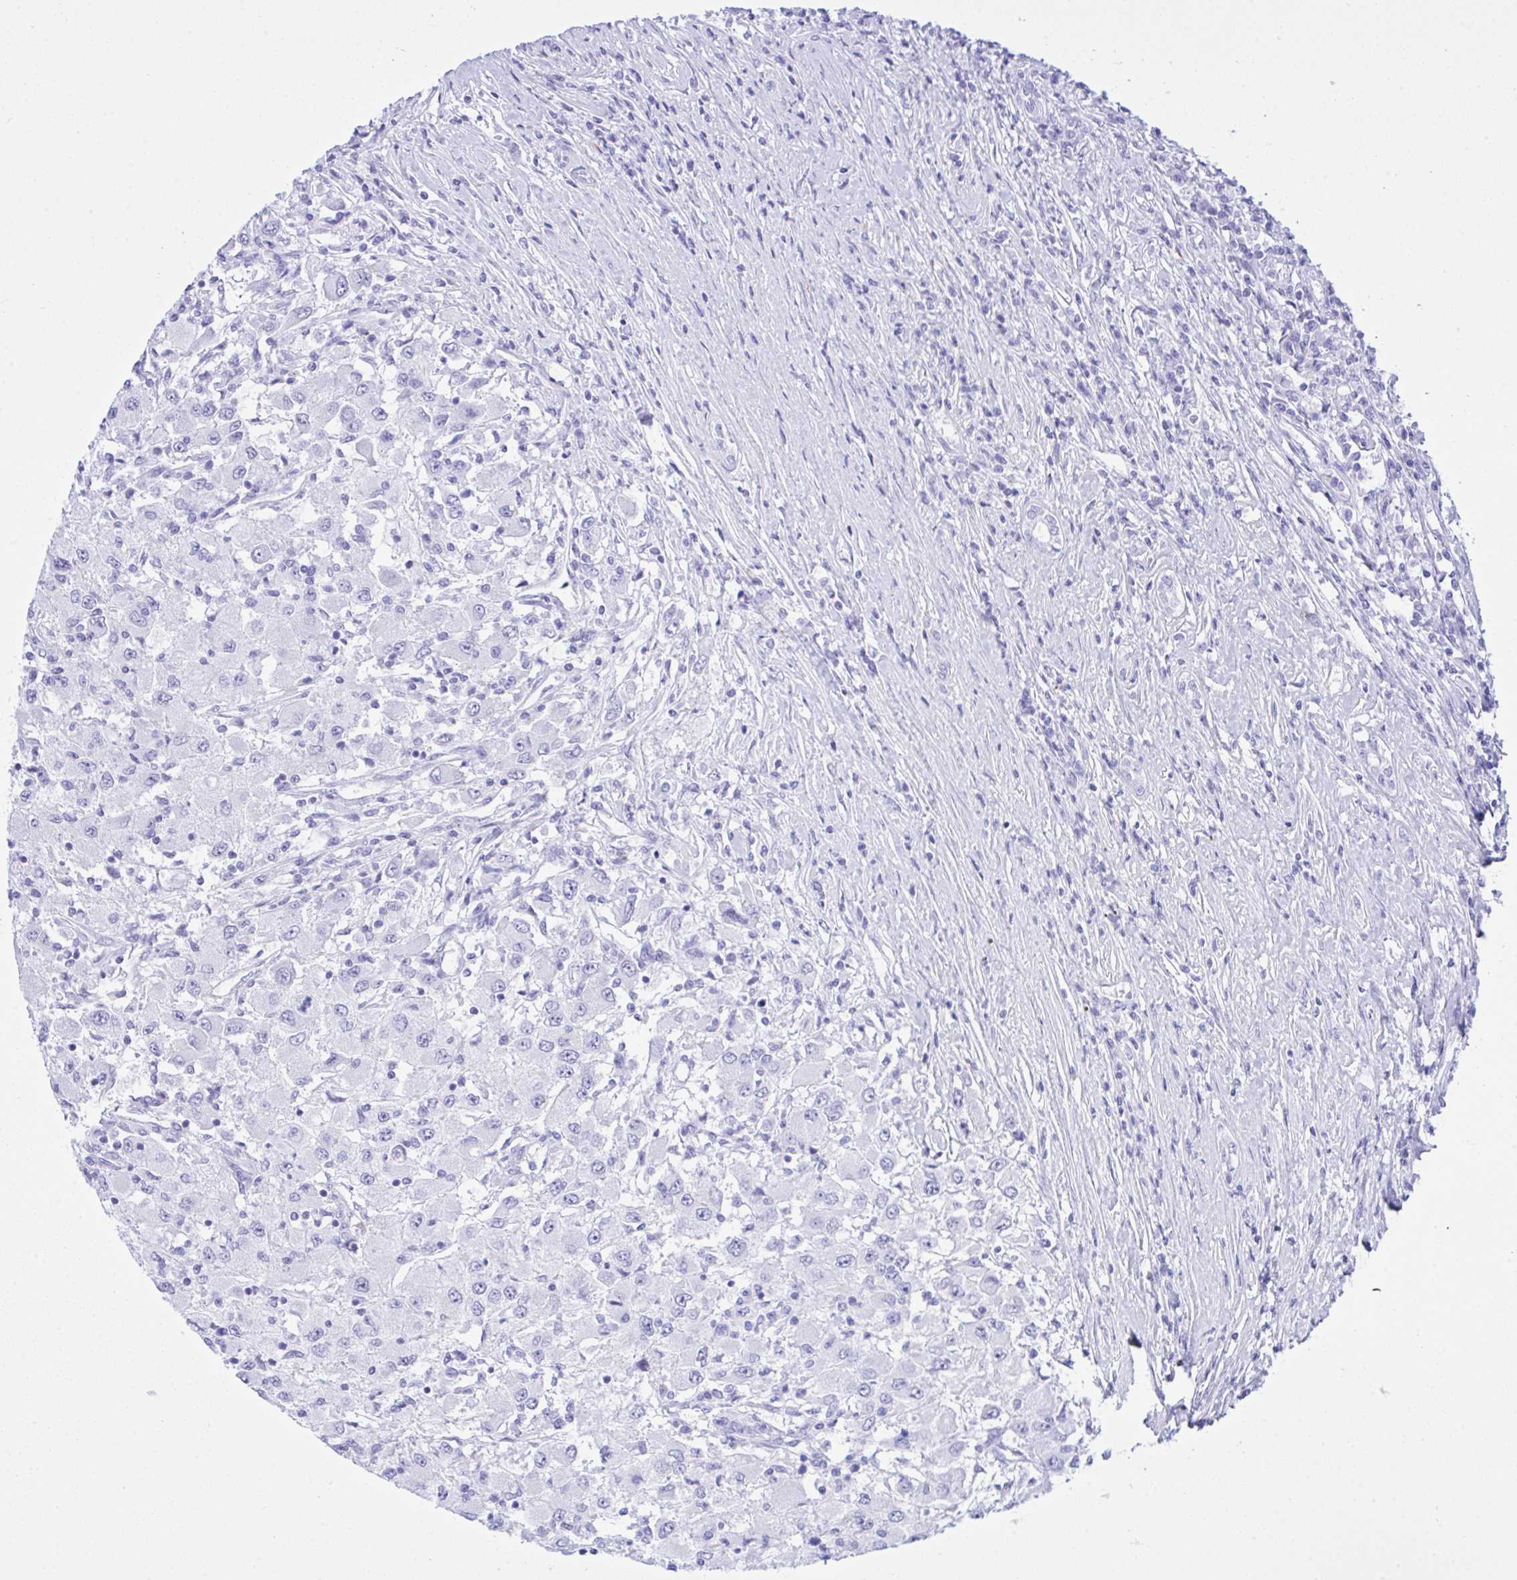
{"staining": {"intensity": "negative", "quantity": "none", "location": "none"}, "tissue": "renal cancer", "cell_type": "Tumor cells", "image_type": "cancer", "snomed": [{"axis": "morphology", "description": "Adenocarcinoma, NOS"}, {"axis": "topography", "description": "Kidney"}], "caption": "Immunohistochemical staining of adenocarcinoma (renal) demonstrates no significant positivity in tumor cells.", "gene": "SELENOV", "patient": {"sex": "female", "age": 67}}